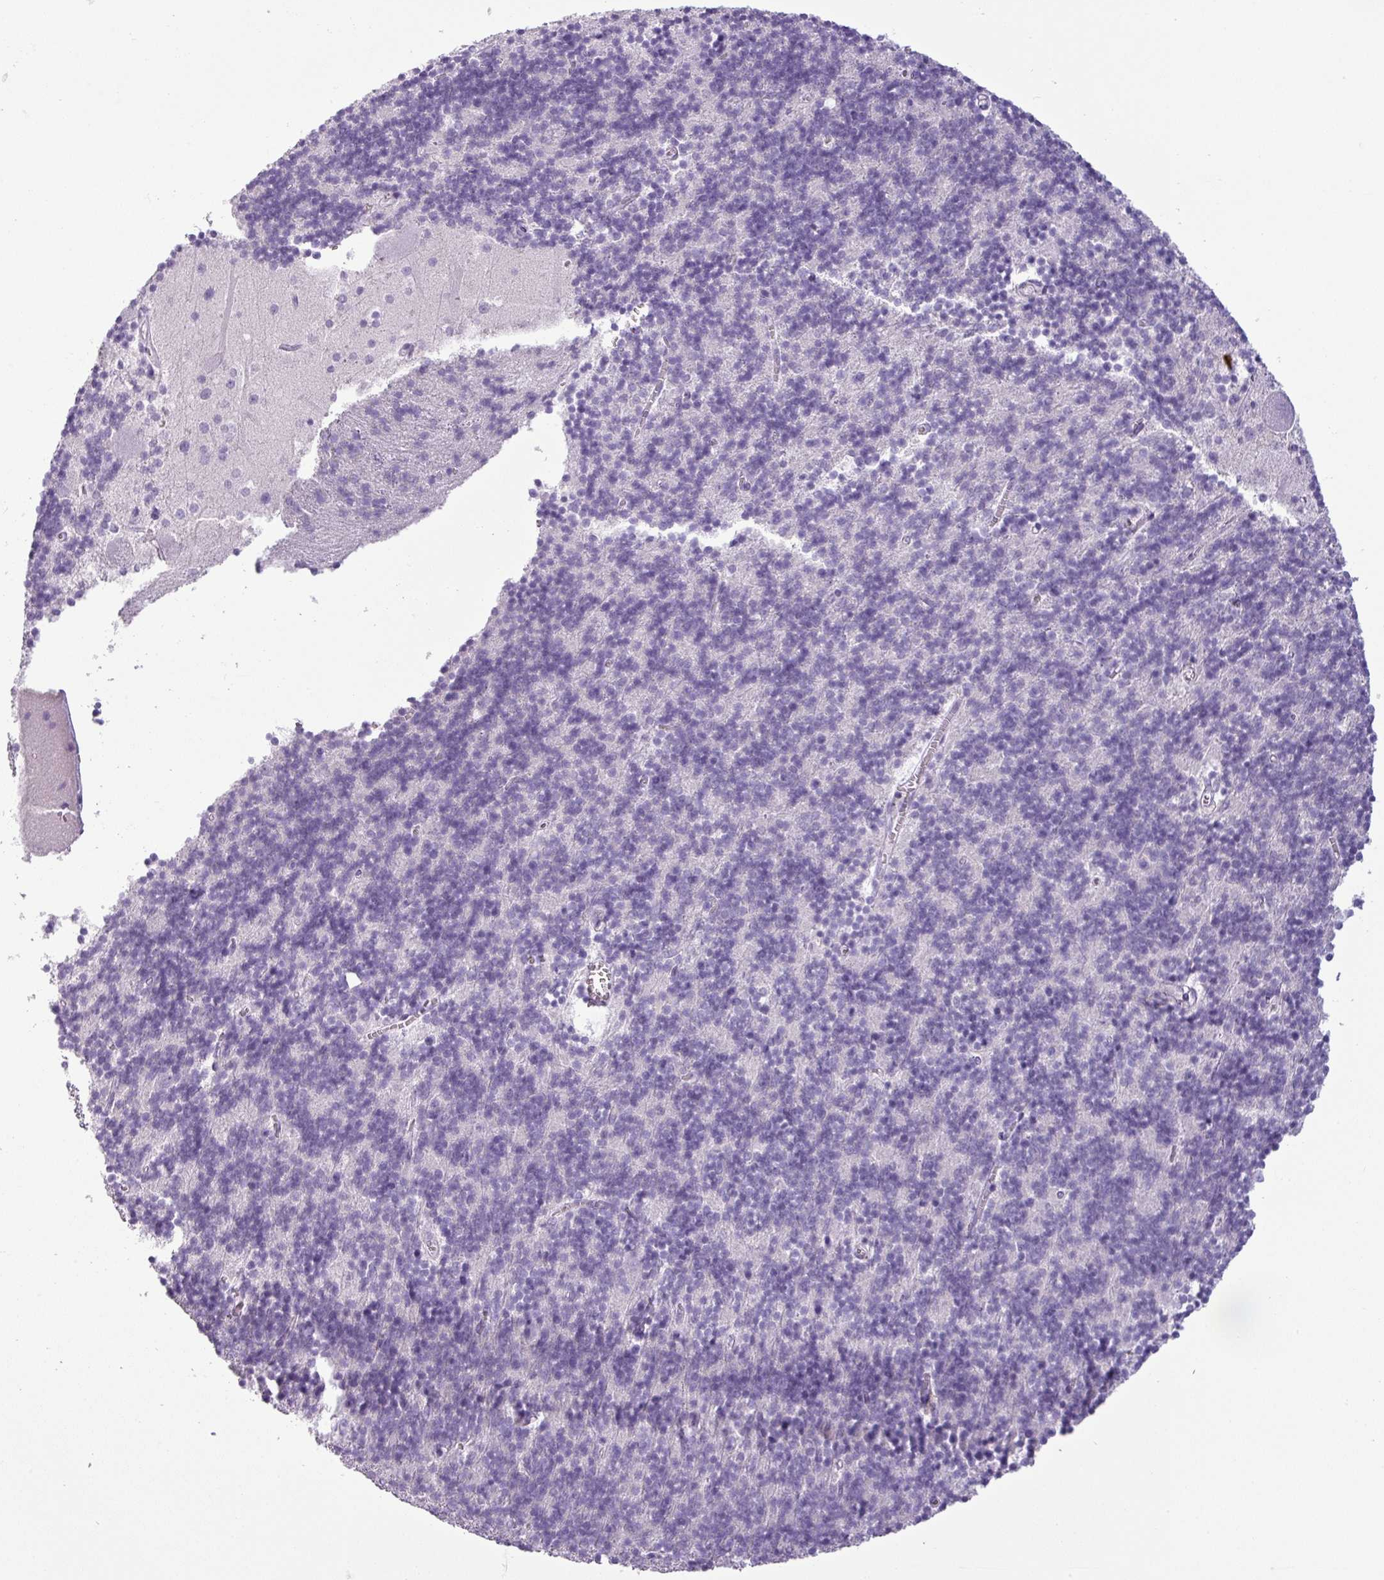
{"staining": {"intensity": "negative", "quantity": "none", "location": "none"}, "tissue": "cerebellum", "cell_type": "Cells in granular layer", "image_type": "normal", "snomed": [{"axis": "morphology", "description": "Normal tissue, NOS"}, {"axis": "topography", "description": "Cerebellum"}], "caption": "Cells in granular layer show no significant protein positivity in unremarkable cerebellum.", "gene": "CDH16", "patient": {"sex": "male", "age": 54}}